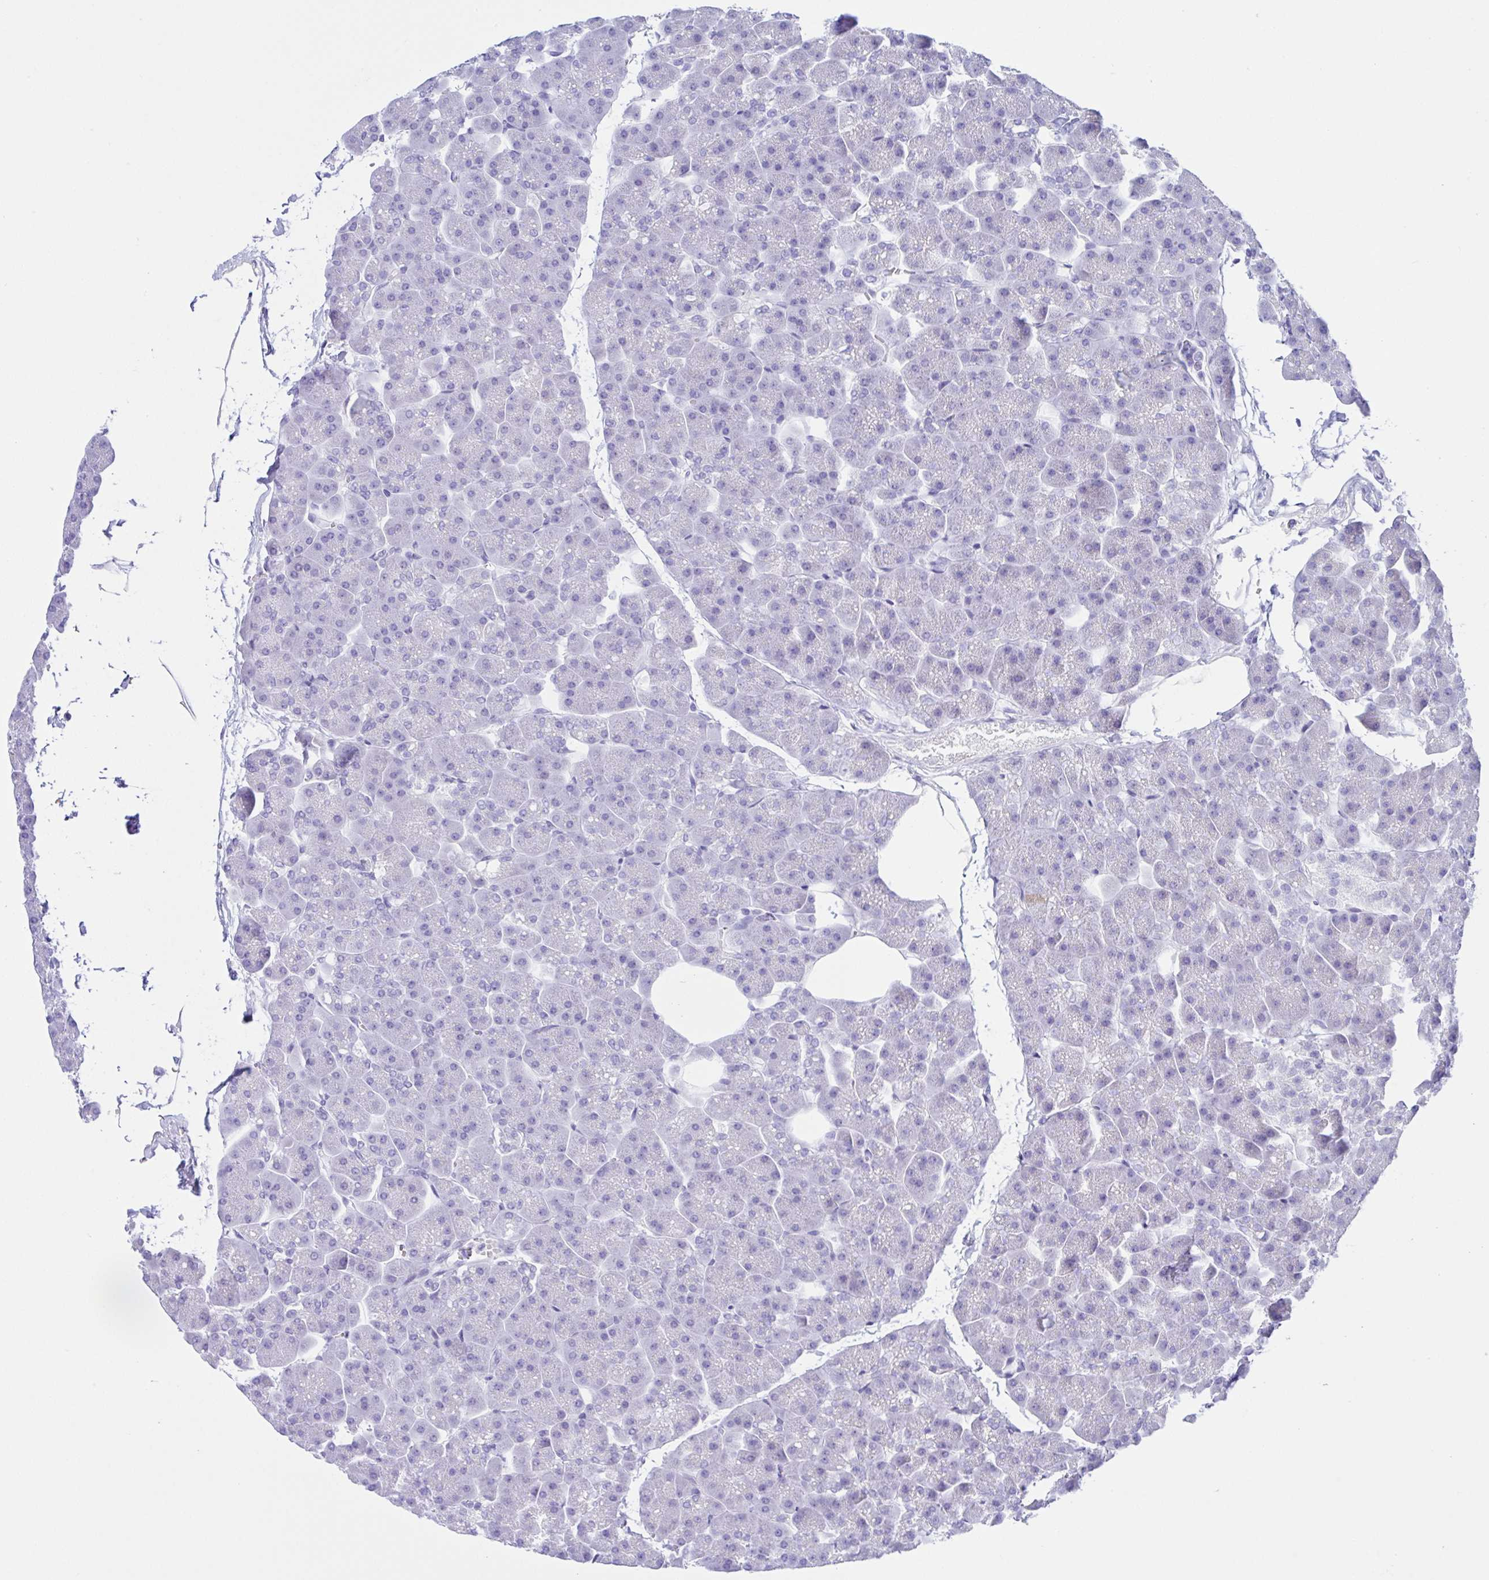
{"staining": {"intensity": "negative", "quantity": "none", "location": "none"}, "tissue": "pancreas", "cell_type": "Exocrine glandular cells", "image_type": "normal", "snomed": [{"axis": "morphology", "description": "Normal tissue, NOS"}, {"axis": "topography", "description": "Pancreas"}], "caption": "The immunohistochemistry (IHC) photomicrograph has no significant expression in exocrine glandular cells of pancreas. (DAB immunohistochemistry with hematoxylin counter stain).", "gene": "RRM2", "patient": {"sex": "male", "age": 35}}